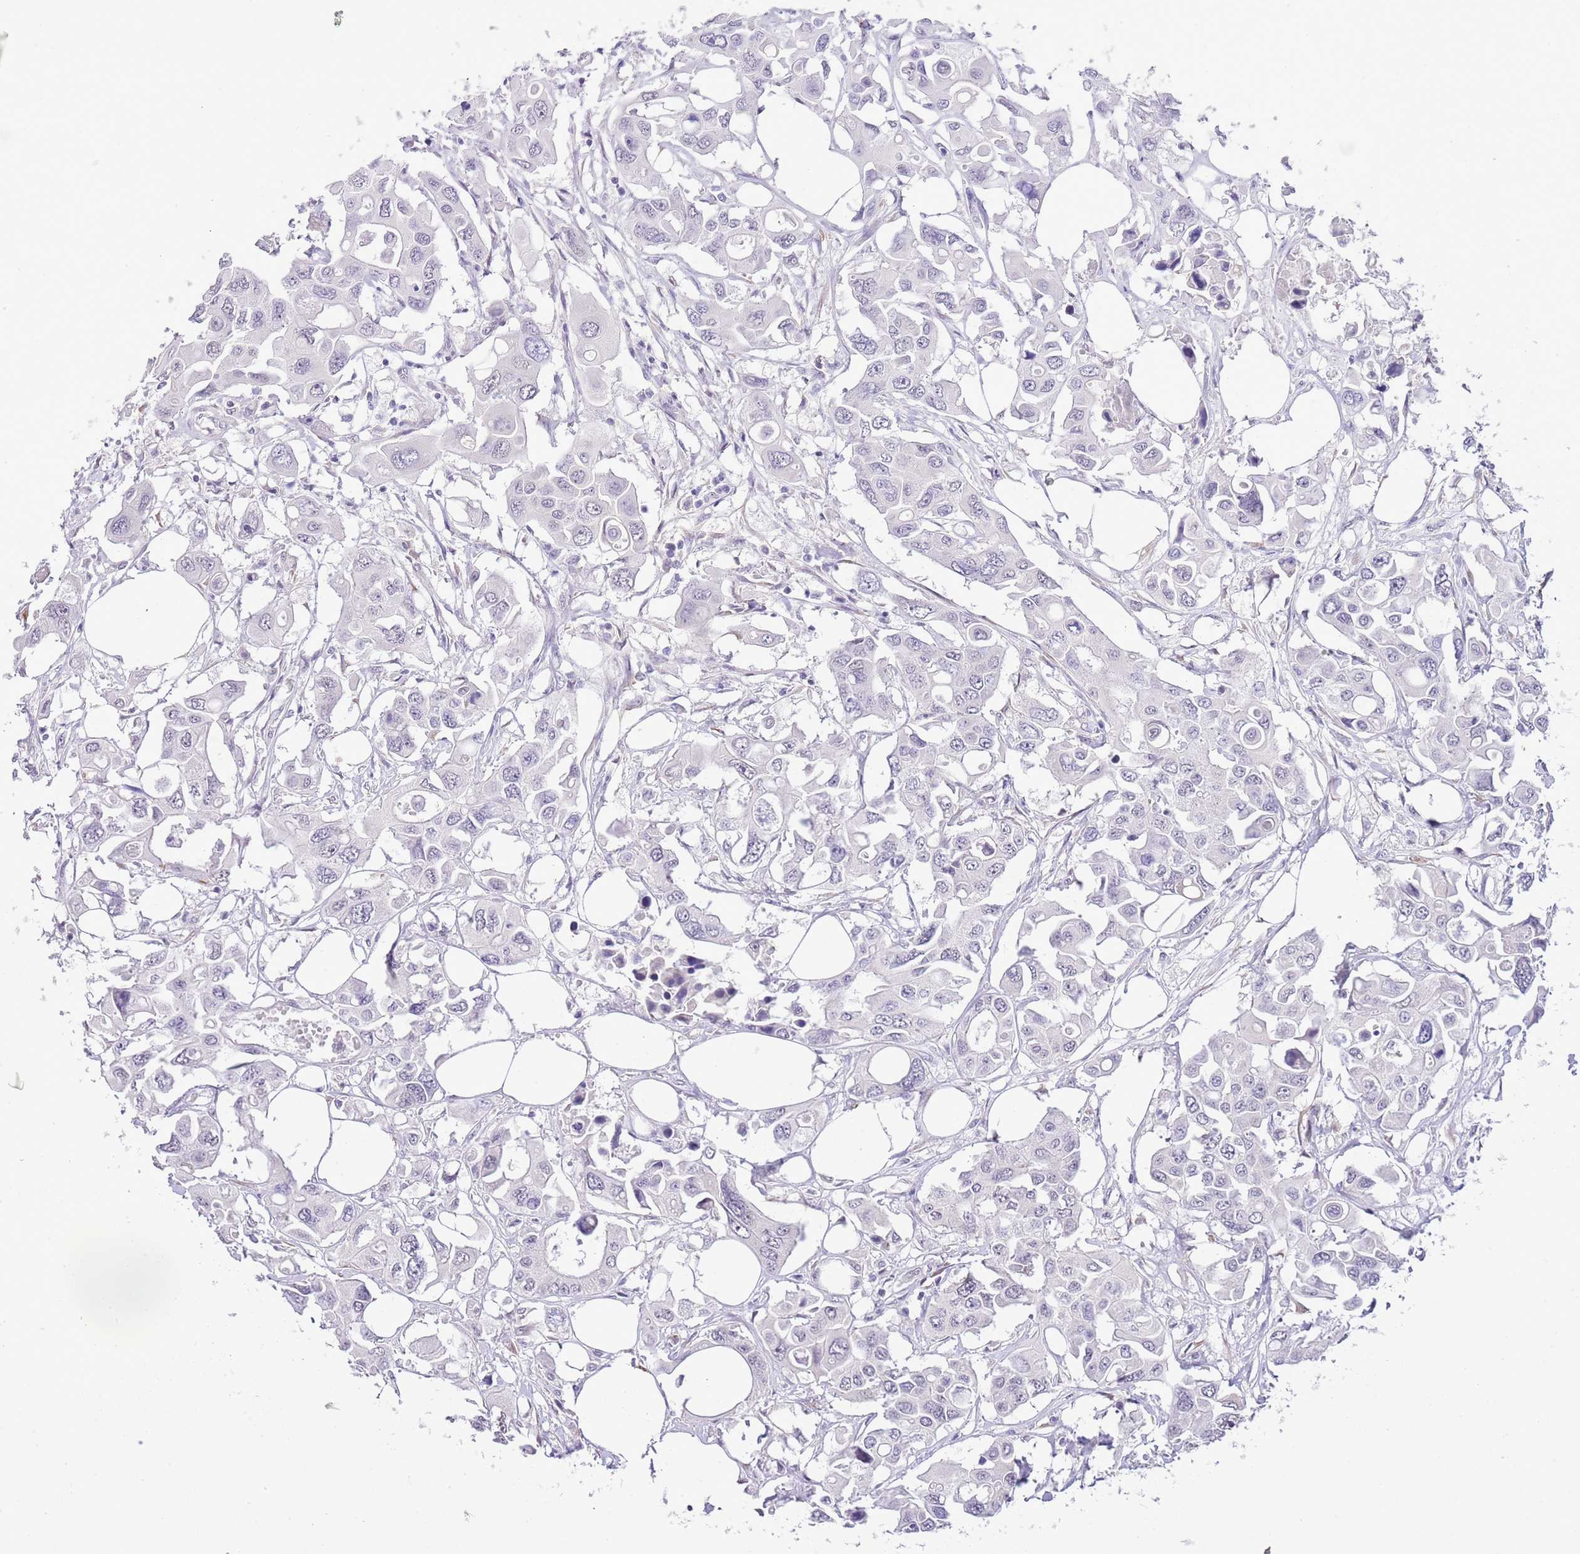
{"staining": {"intensity": "negative", "quantity": "none", "location": "none"}, "tissue": "colorectal cancer", "cell_type": "Tumor cells", "image_type": "cancer", "snomed": [{"axis": "morphology", "description": "Adenocarcinoma, NOS"}, {"axis": "topography", "description": "Colon"}], "caption": "Colorectal adenocarcinoma was stained to show a protein in brown. There is no significant expression in tumor cells. (DAB immunohistochemistry (IHC), high magnification).", "gene": "MIDN", "patient": {"sex": "male", "age": 77}}